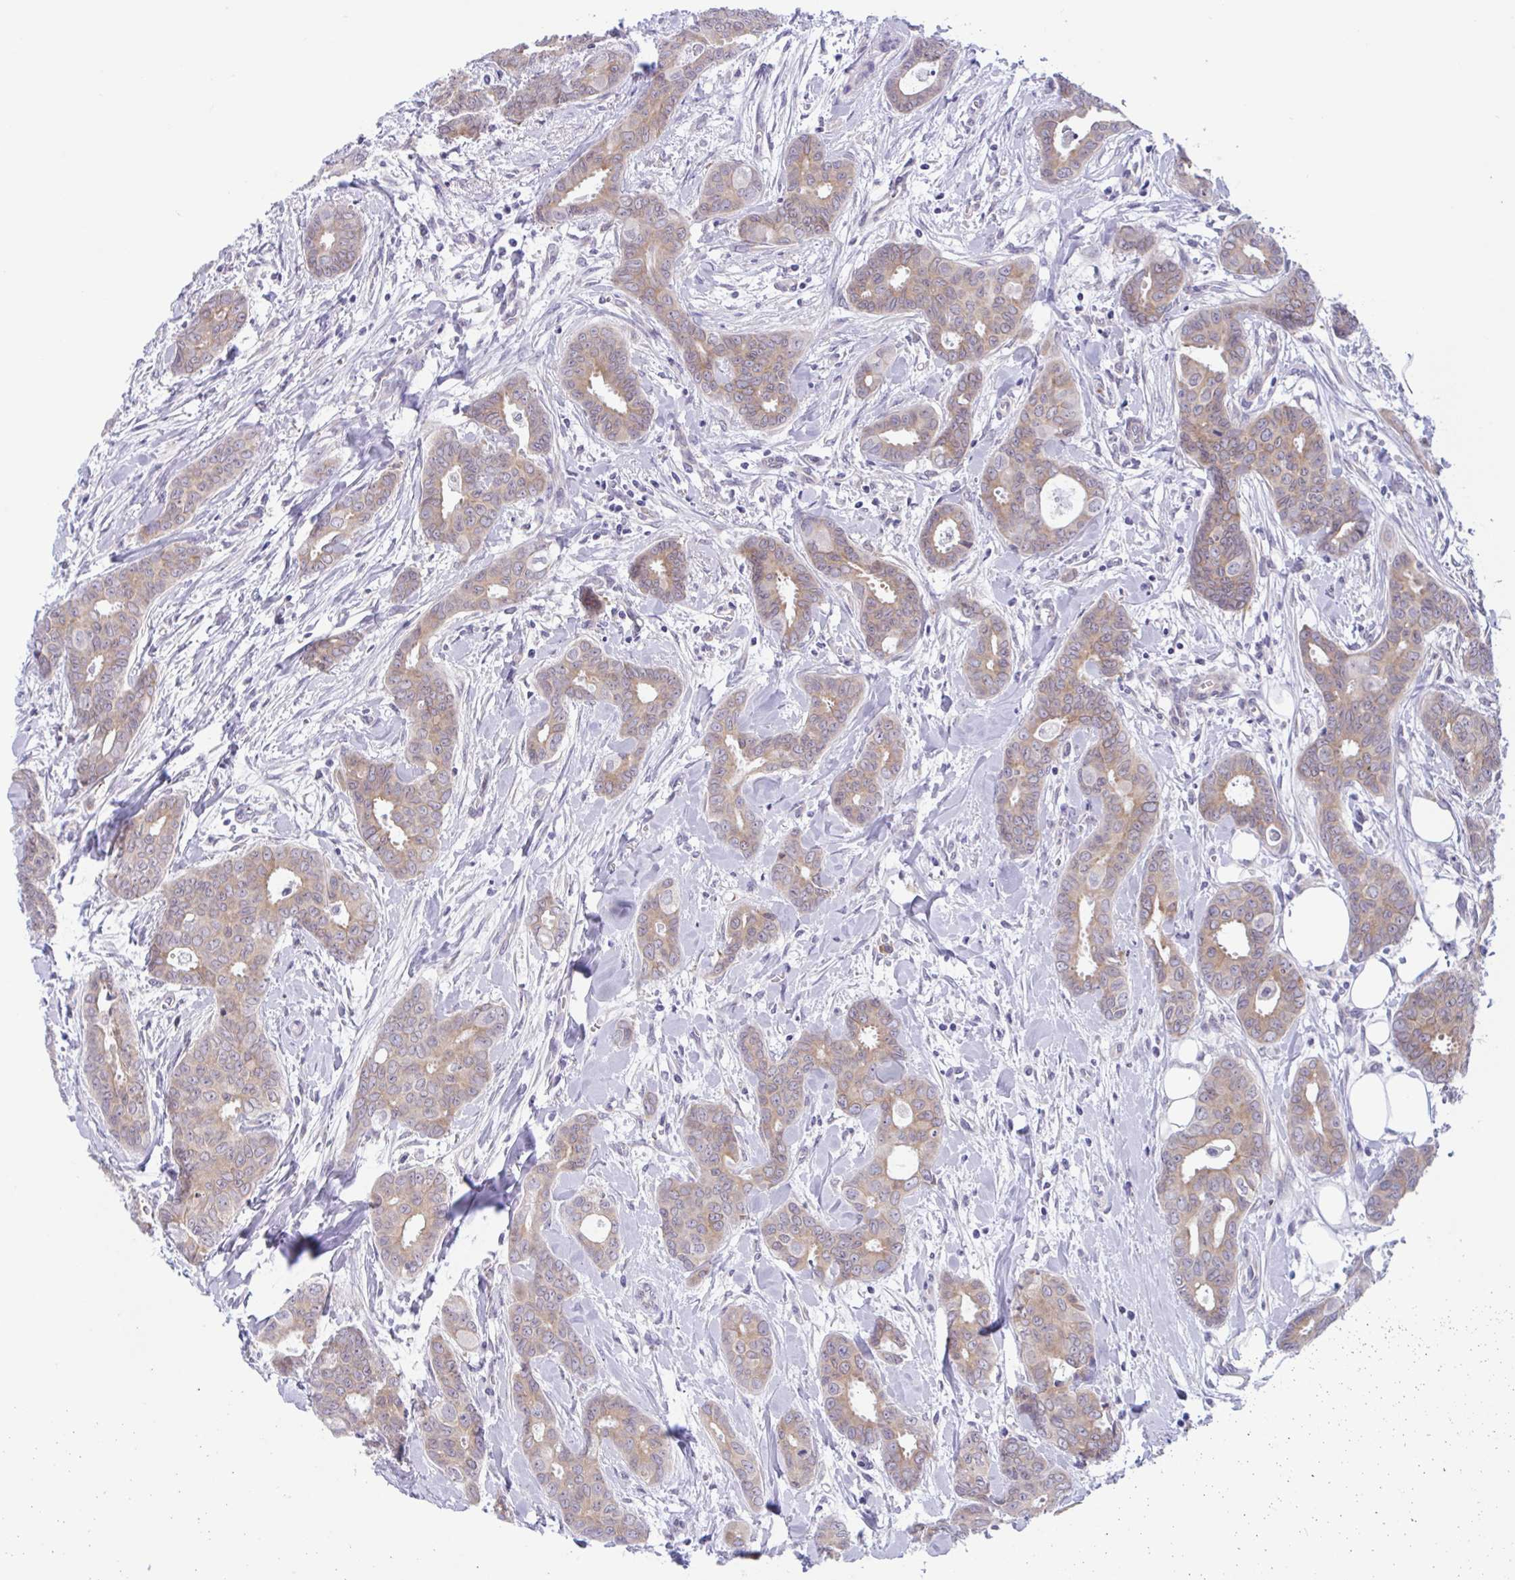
{"staining": {"intensity": "moderate", "quantity": ">75%", "location": "cytoplasmic/membranous"}, "tissue": "breast cancer", "cell_type": "Tumor cells", "image_type": "cancer", "snomed": [{"axis": "morphology", "description": "Duct carcinoma"}, {"axis": "topography", "description": "Breast"}], "caption": "This micrograph demonstrates infiltrating ductal carcinoma (breast) stained with IHC to label a protein in brown. The cytoplasmic/membranous of tumor cells show moderate positivity for the protein. Nuclei are counter-stained blue.", "gene": "CAMLG", "patient": {"sex": "female", "age": 45}}